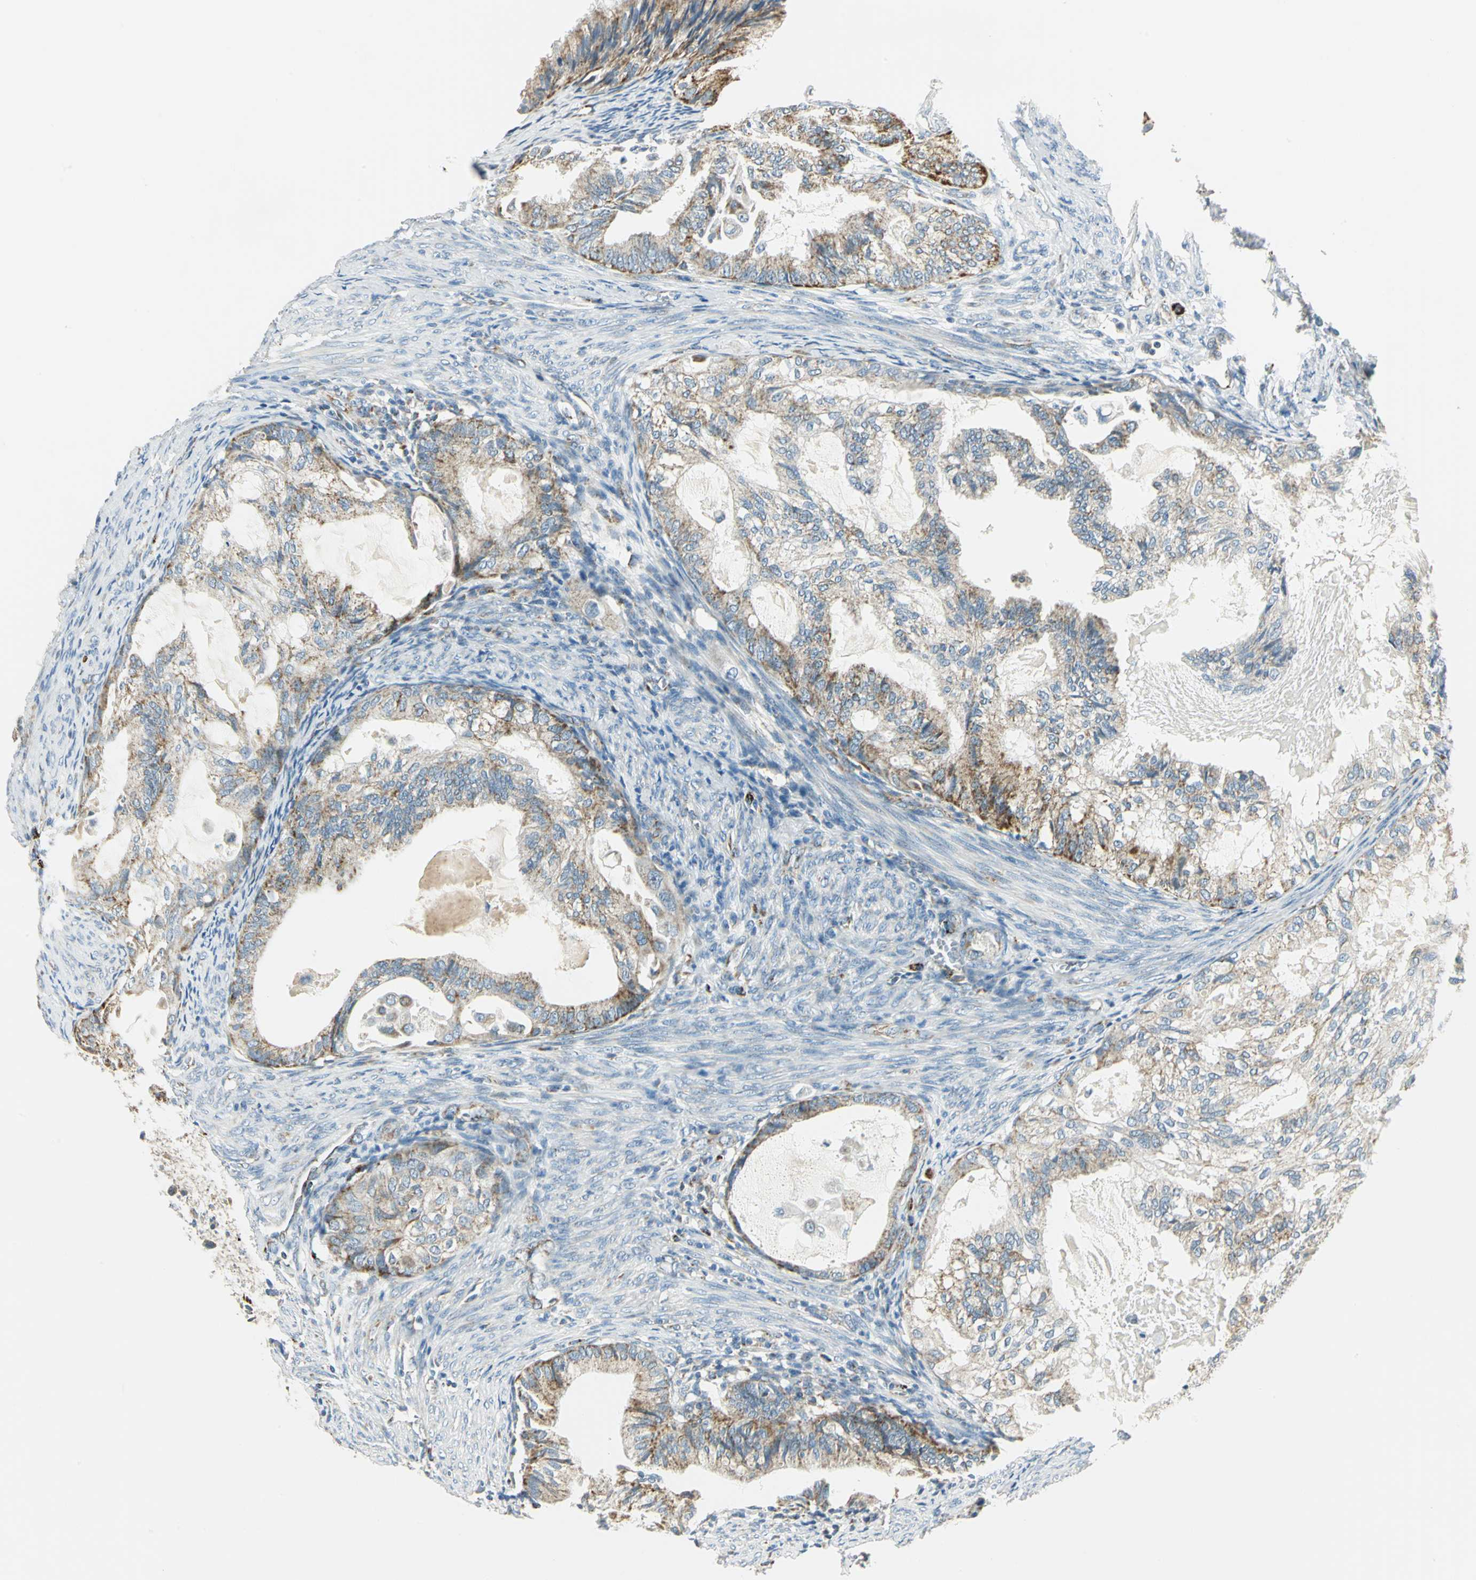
{"staining": {"intensity": "moderate", "quantity": "25%-75%", "location": "cytoplasmic/membranous"}, "tissue": "cervical cancer", "cell_type": "Tumor cells", "image_type": "cancer", "snomed": [{"axis": "morphology", "description": "Normal tissue, NOS"}, {"axis": "morphology", "description": "Adenocarcinoma, NOS"}, {"axis": "topography", "description": "Cervix"}, {"axis": "topography", "description": "Endometrium"}], "caption": "Protein staining exhibits moderate cytoplasmic/membranous positivity in about 25%-75% of tumor cells in cervical adenocarcinoma.", "gene": "ACADM", "patient": {"sex": "female", "age": 86}}